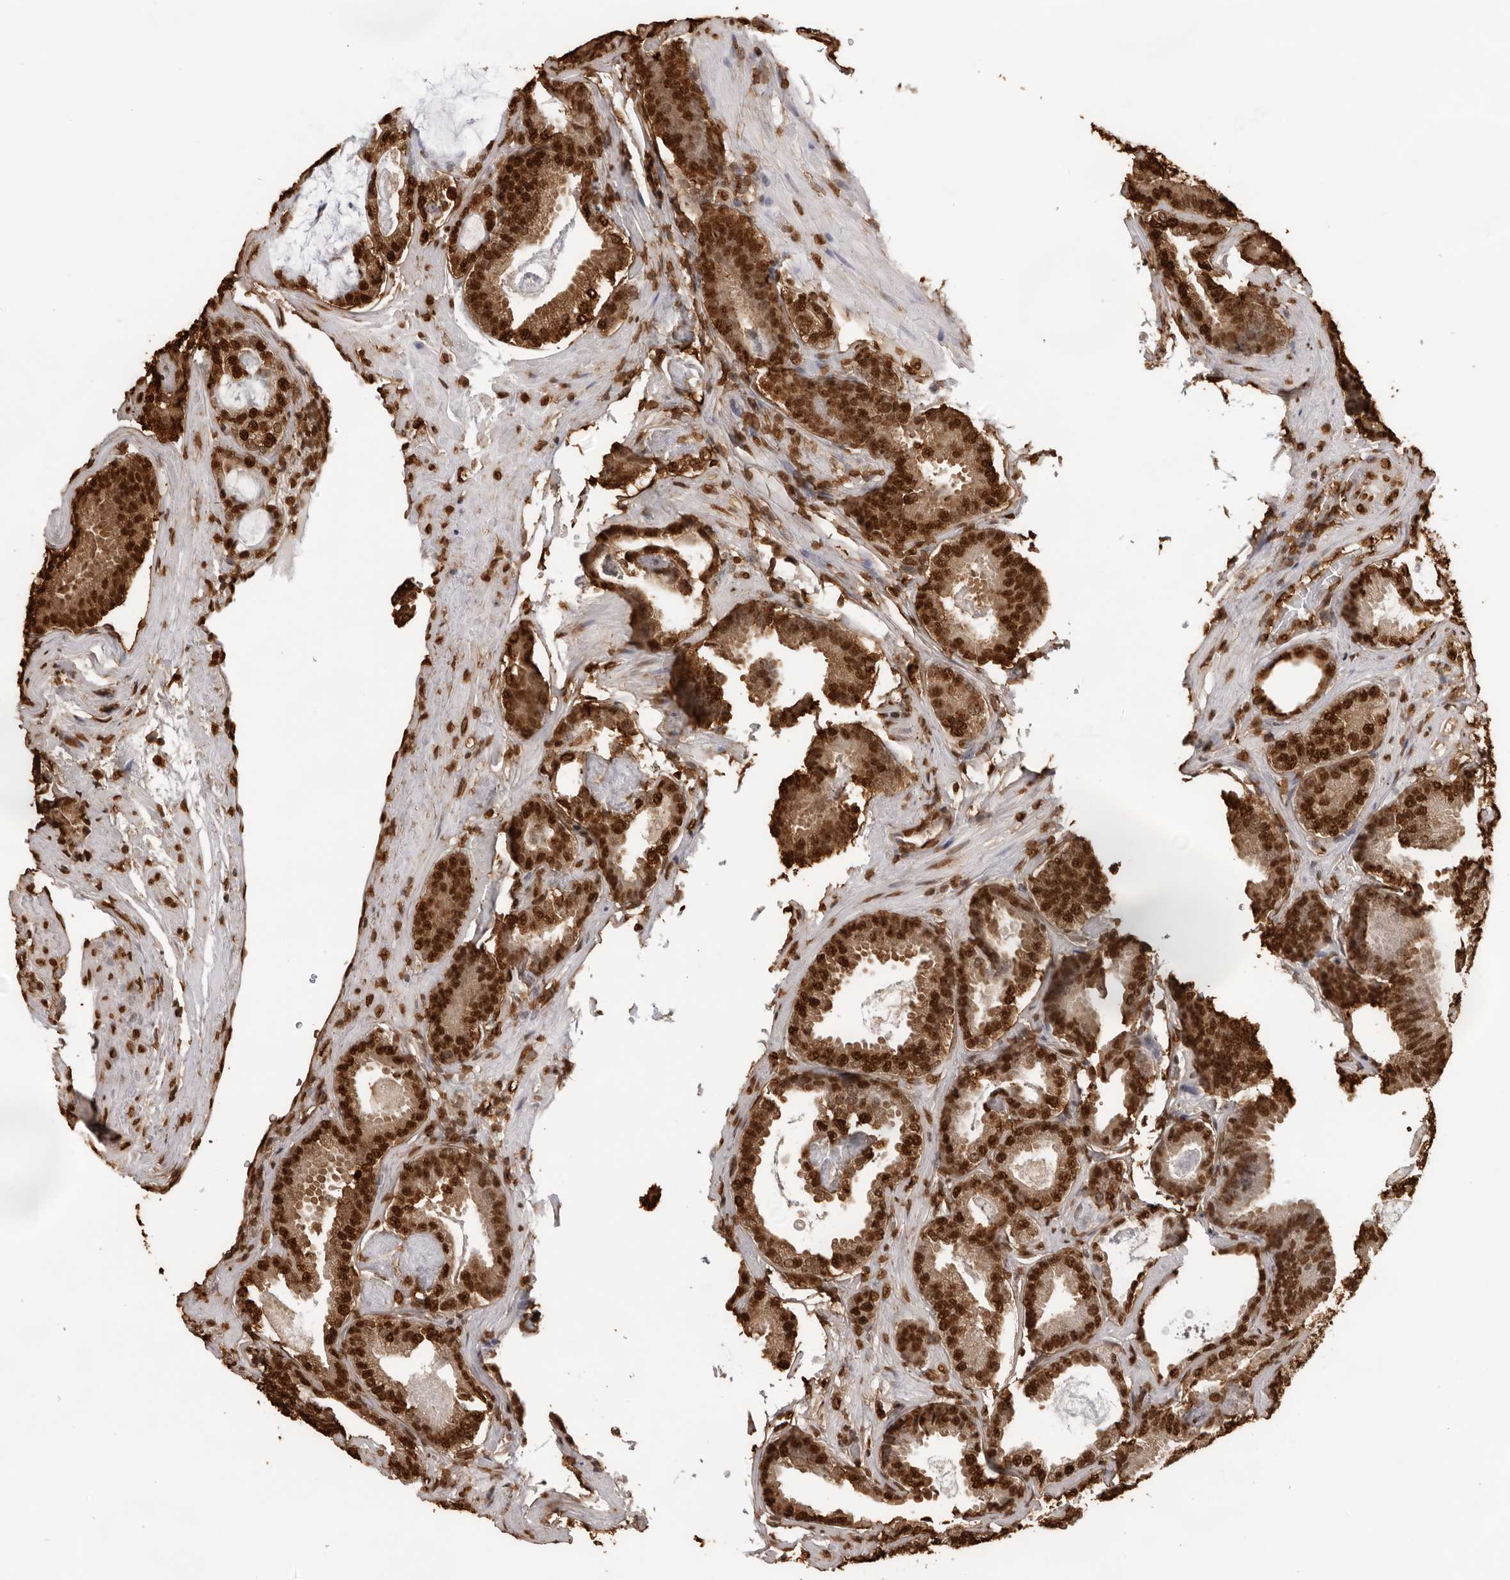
{"staining": {"intensity": "strong", "quantity": ">75%", "location": "cytoplasmic/membranous,nuclear"}, "tissue": "prostate cancer", "cell_type": "Tumor cells", "image_type": "cancer", "snomed": [{"axis": "morphology", "description": "Adenocarcinoma, Low grade"}, {"axis": "topography", "description": "Prostate"}], "caption": "Approximately >75% of tumor cells in human prostate cancer demonstrate strong cytoplasmic/membranous and nuclear protein positivity as visualized by brown immunohistochemical staining.", "gene": "ZFP91", "patient": {"sex": "male", "age": 71}}